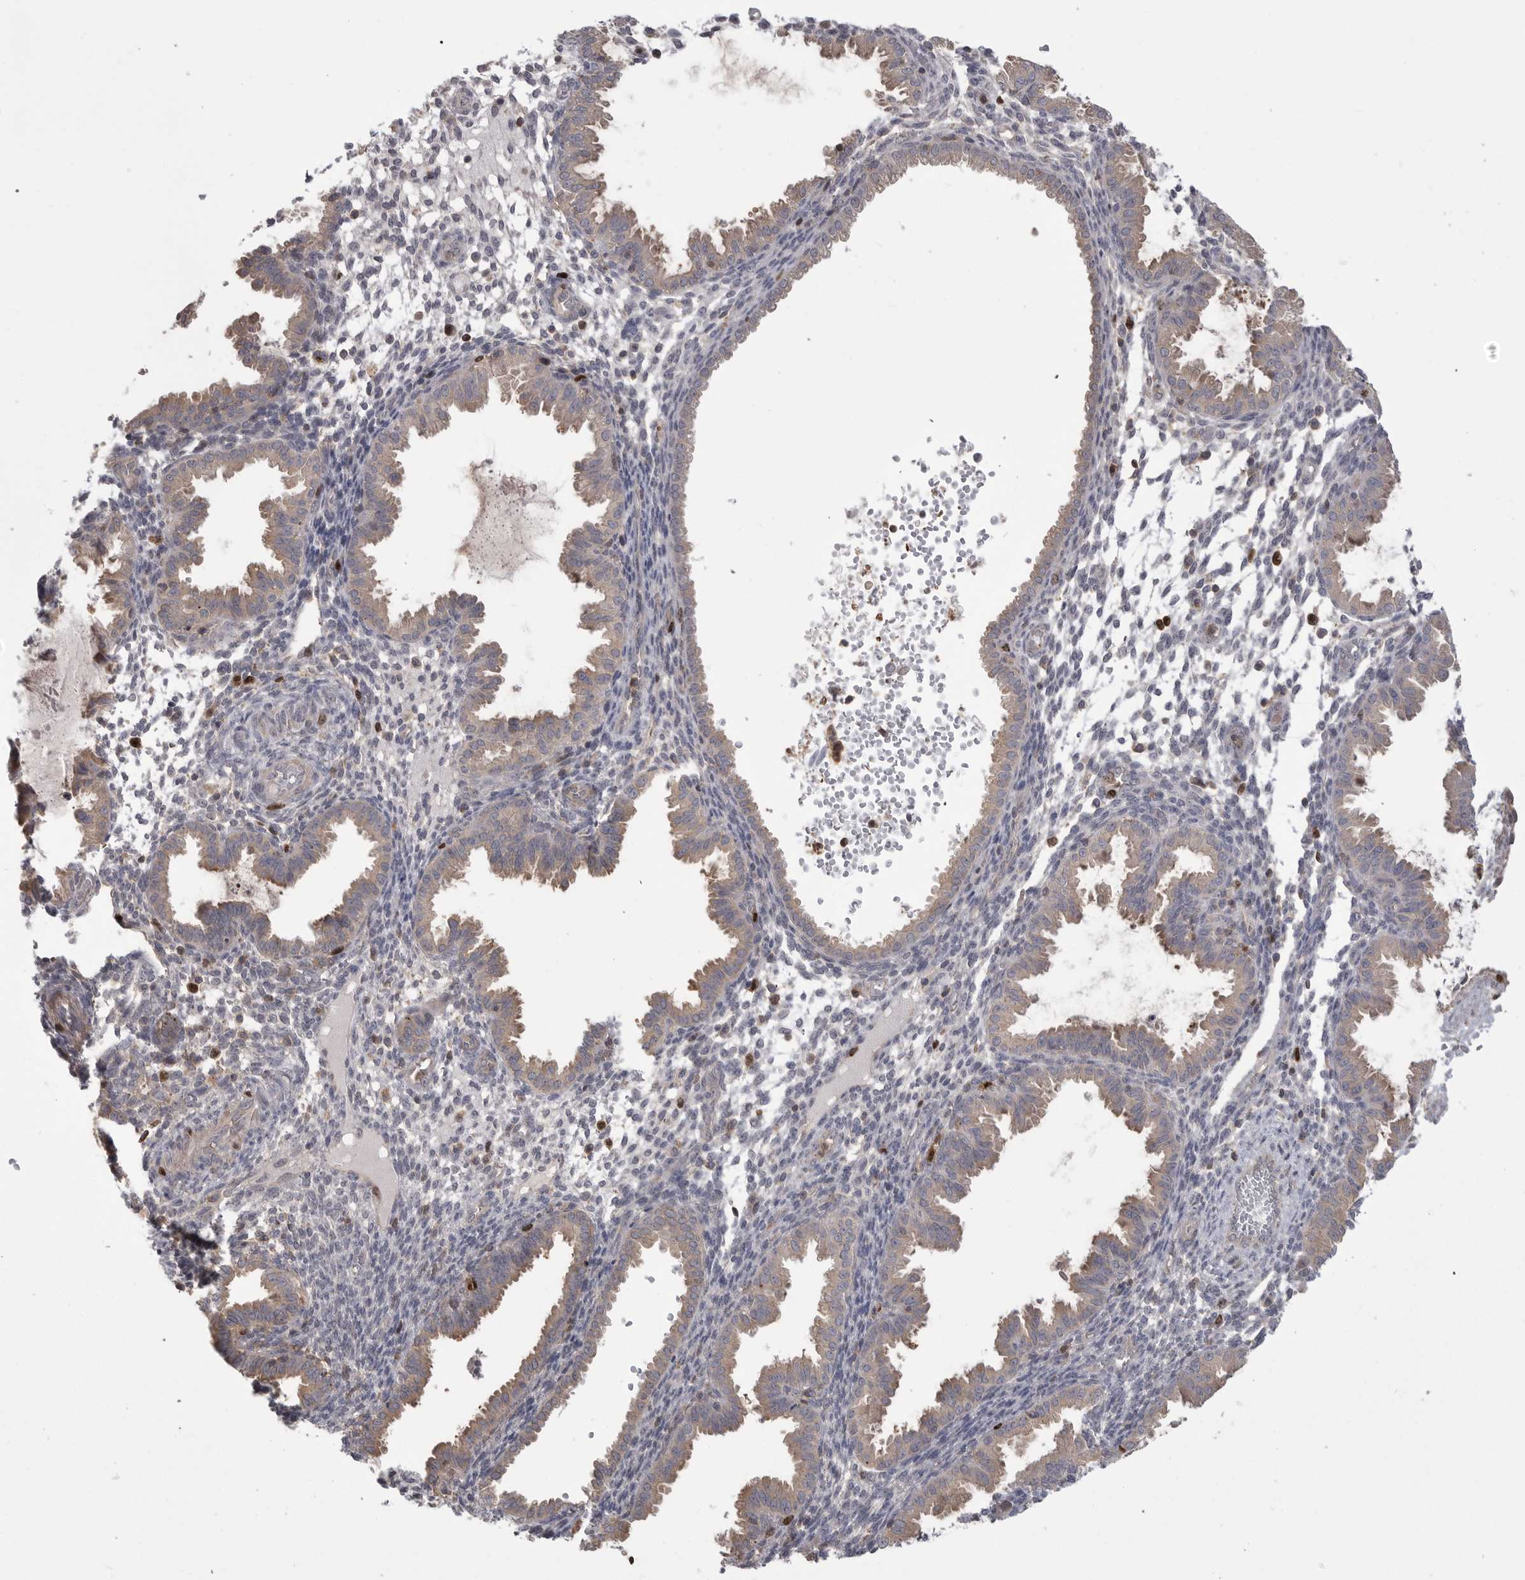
{"staining": {"intensity": "negative", "quantity": "none", "location": "none"}, "tissue": "endometrium", "cell_type": "Cells in endometrial stroma", "image_type": "normal", "snomed": [{"axis": "morphology", "description": "Normal tissue, NOS"}, {"axis": "topography", "description": "Endometrium"}], "caption": "Cells in endometrial stroma show no significant protein staining in benign endometrium.", "gene": "TOP2A", "patient": {"sex": "female", "age": 33}}